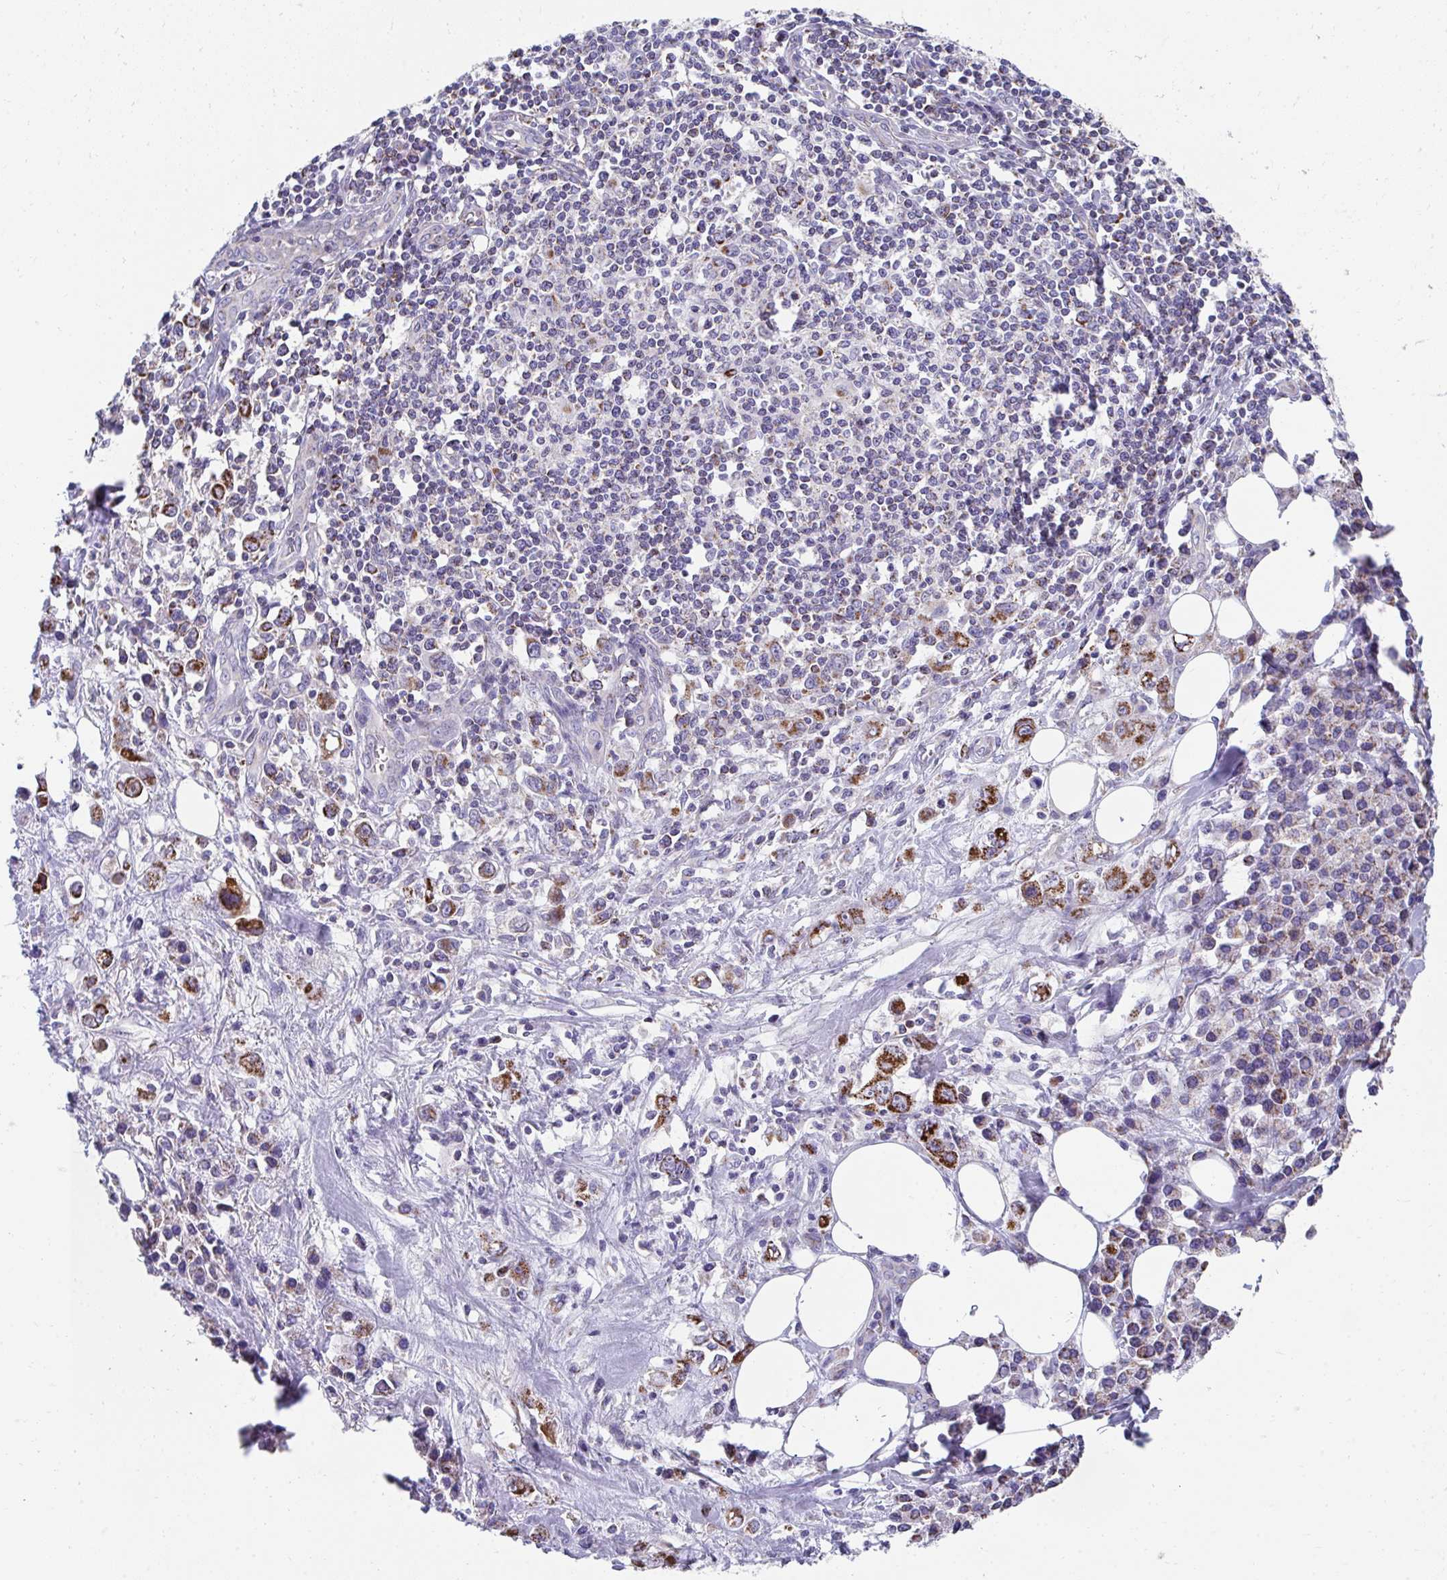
{"staining": {"intensity": "strong", "quantity": ">75%", "location": "cytoplasmic/membranous"}, "tissue": "stomach cancer", "cell_type": "Tumor cells", "image_type": "cancer", "snomed": [{"axis": "morphology", "description": "Adenocarcinoma, NOS"}, {"axis": "topography", "description": "Stomach, upper"}], "caption": "The histopathology image shows immunohistochemical staining of stomach cancer. There is strong cytoplasmic/membranous staining is appreciated in approximately >75% of tumor cells. The protein of interest is stained brown, and the nuclei are stained in blue (DAB IHC with brightfield microscopy, high magnification).", "gene": "PRRG3", "patient": {"sex": "male", "age": 75}}